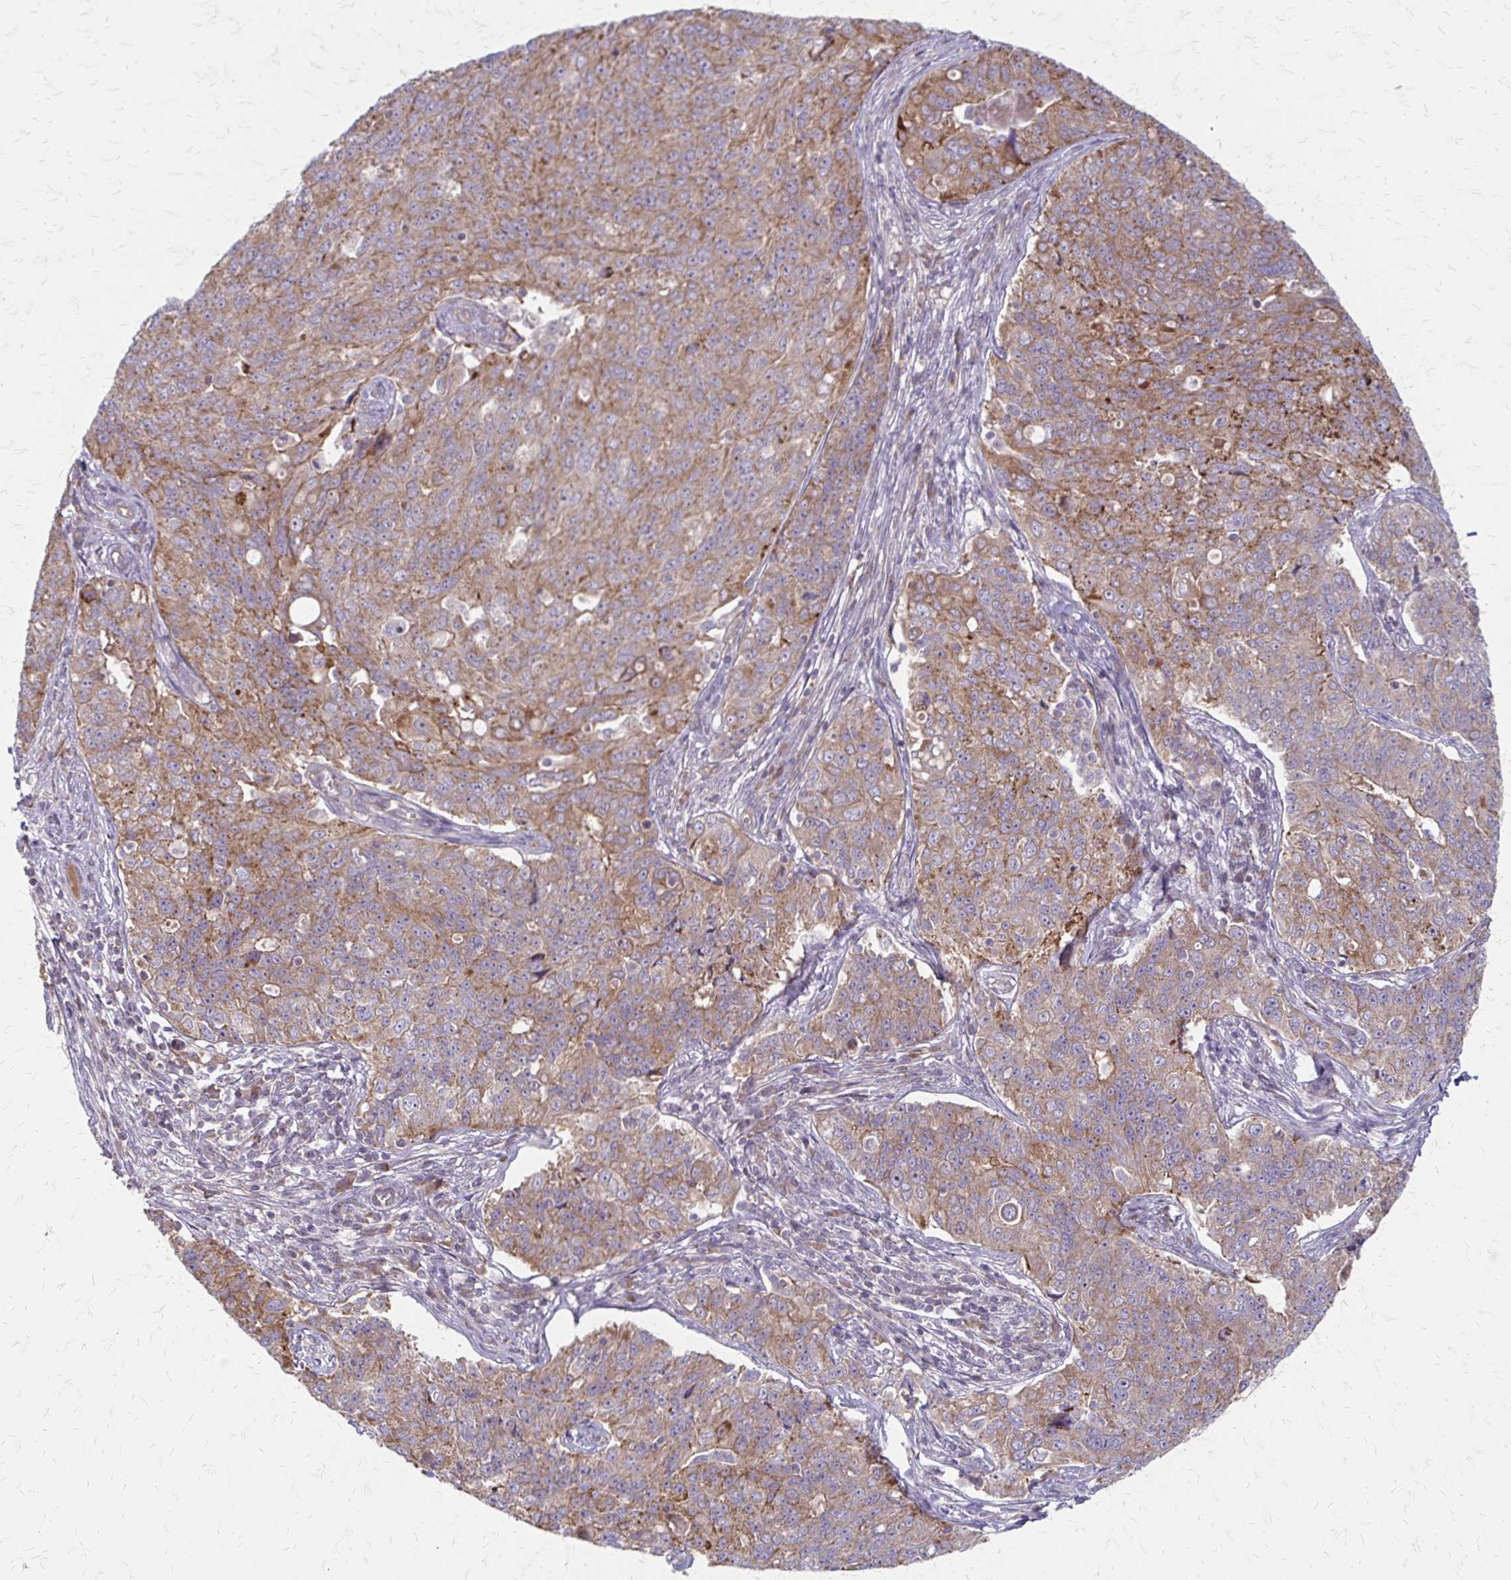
{"staining": {"intensity": "weak", "quantity": ">75%", "location": "cytoplasmic/membranous"}, "tissue": "endometrial cancer", "cell_type": "Tumor cells", "image_type": "cancer", "snomed": [{"axis": "morphology", "description": "Adenocarcinoma, NOS"}, {"axis": "topography", "description": "Endometrium"}], "caption": "Adenocarcinoma (endometrial) stained with a brown dye demonstrates weak cytoplasmic/membranous positive expression in approximately >75% of tumor cells.", "gene": "ZNF383", "patient": {"sex": "female", "age": 43}}